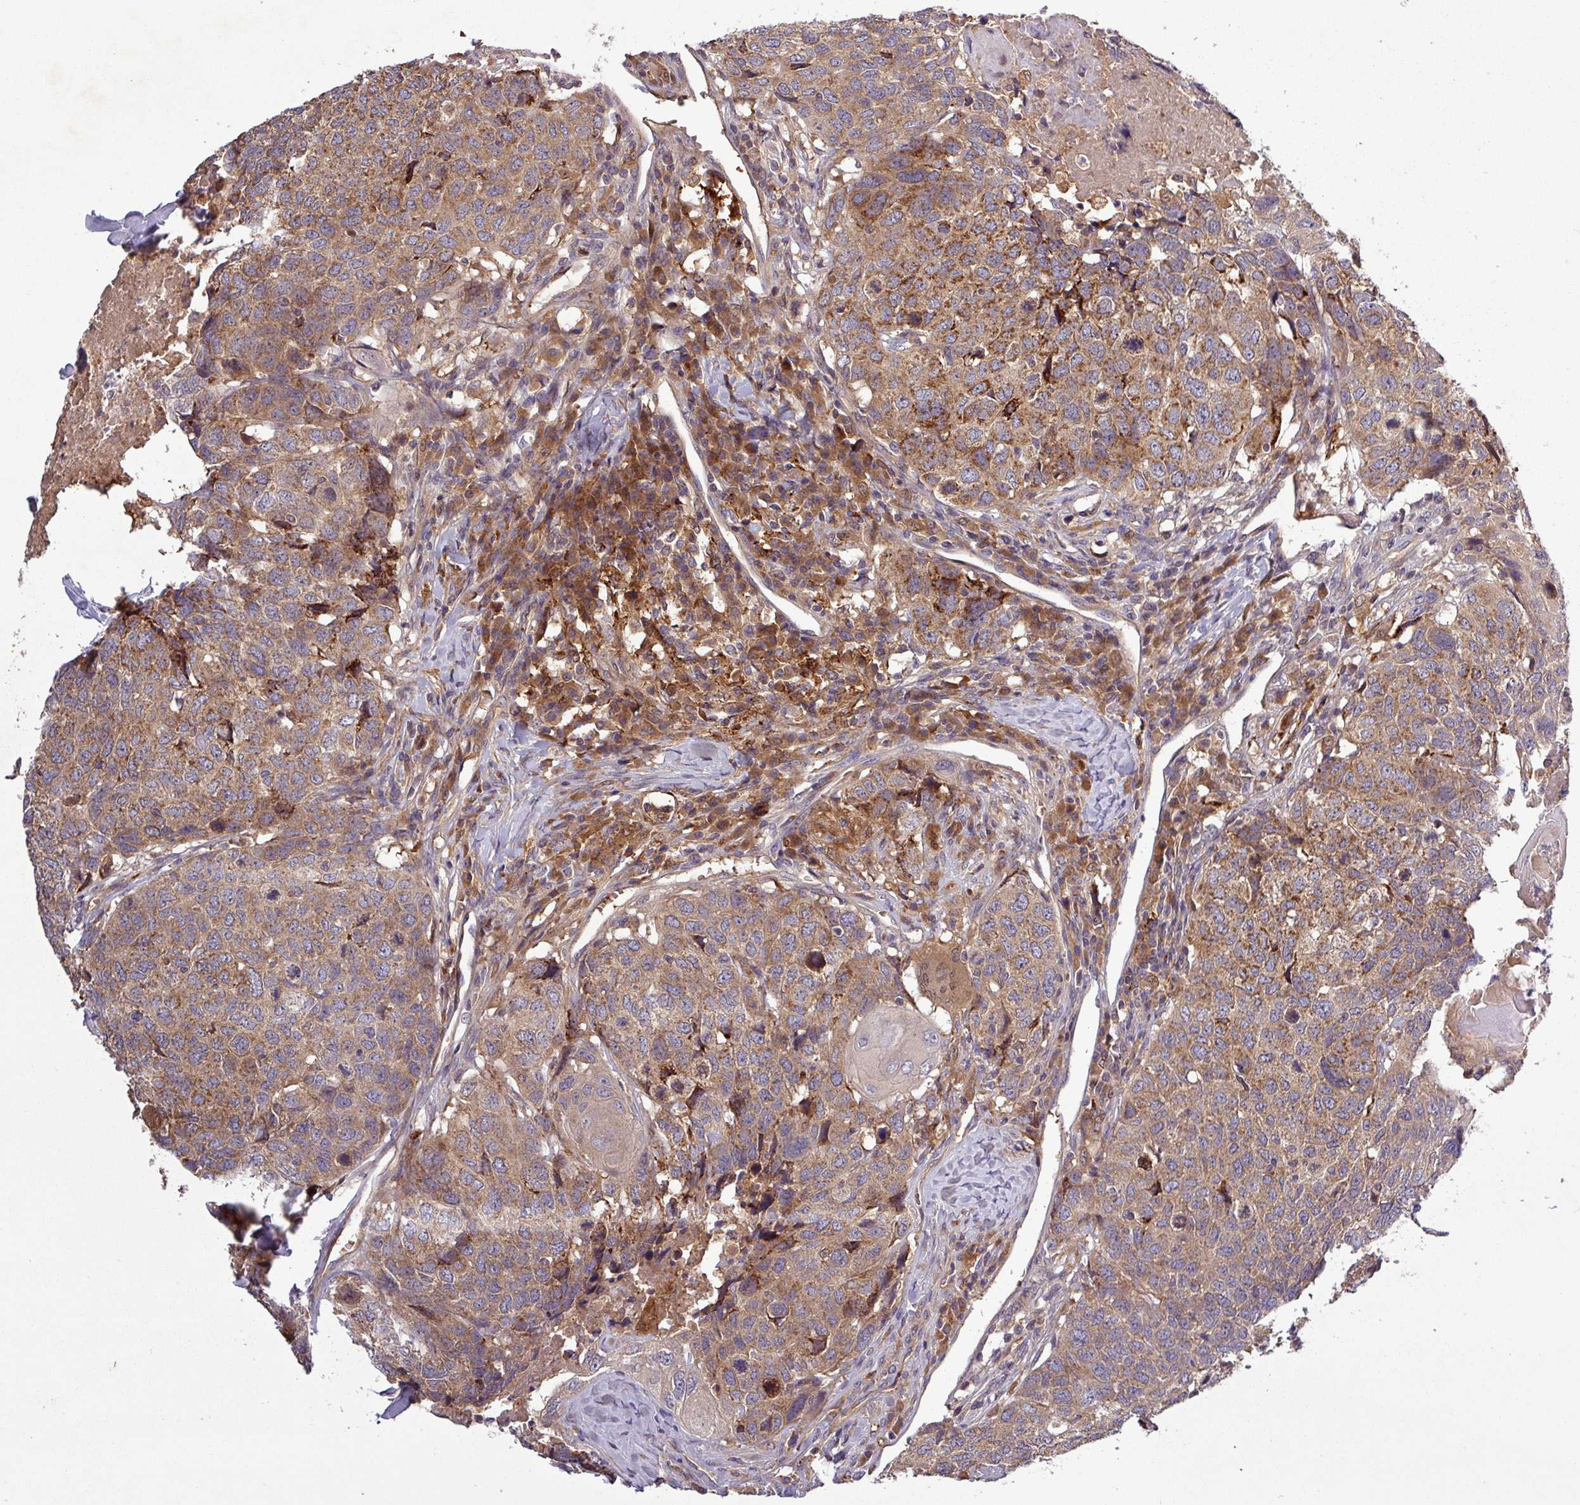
{"staining": {"intensity": "strong", "quantity": ">75%", "location": "cytoplasmic/membranous"}, "tissue": "head and neck cancer", "cell_type": "Tumor cells", "image_type": "cancer", "snomed": [{"axis": "morphology", "description": "Squamous cell carcinoma, NOS"}, {"axis": "topography", "description": "Head-Neck"}], "caption": "A brown stain labels strong cytoplasmic/membranous staining of a protein in human head and neck cancer (squamous cell carcinoma) tumor cells.", "gene": "SIRPB2", "patient": {"sex": "male", "age": 66}}